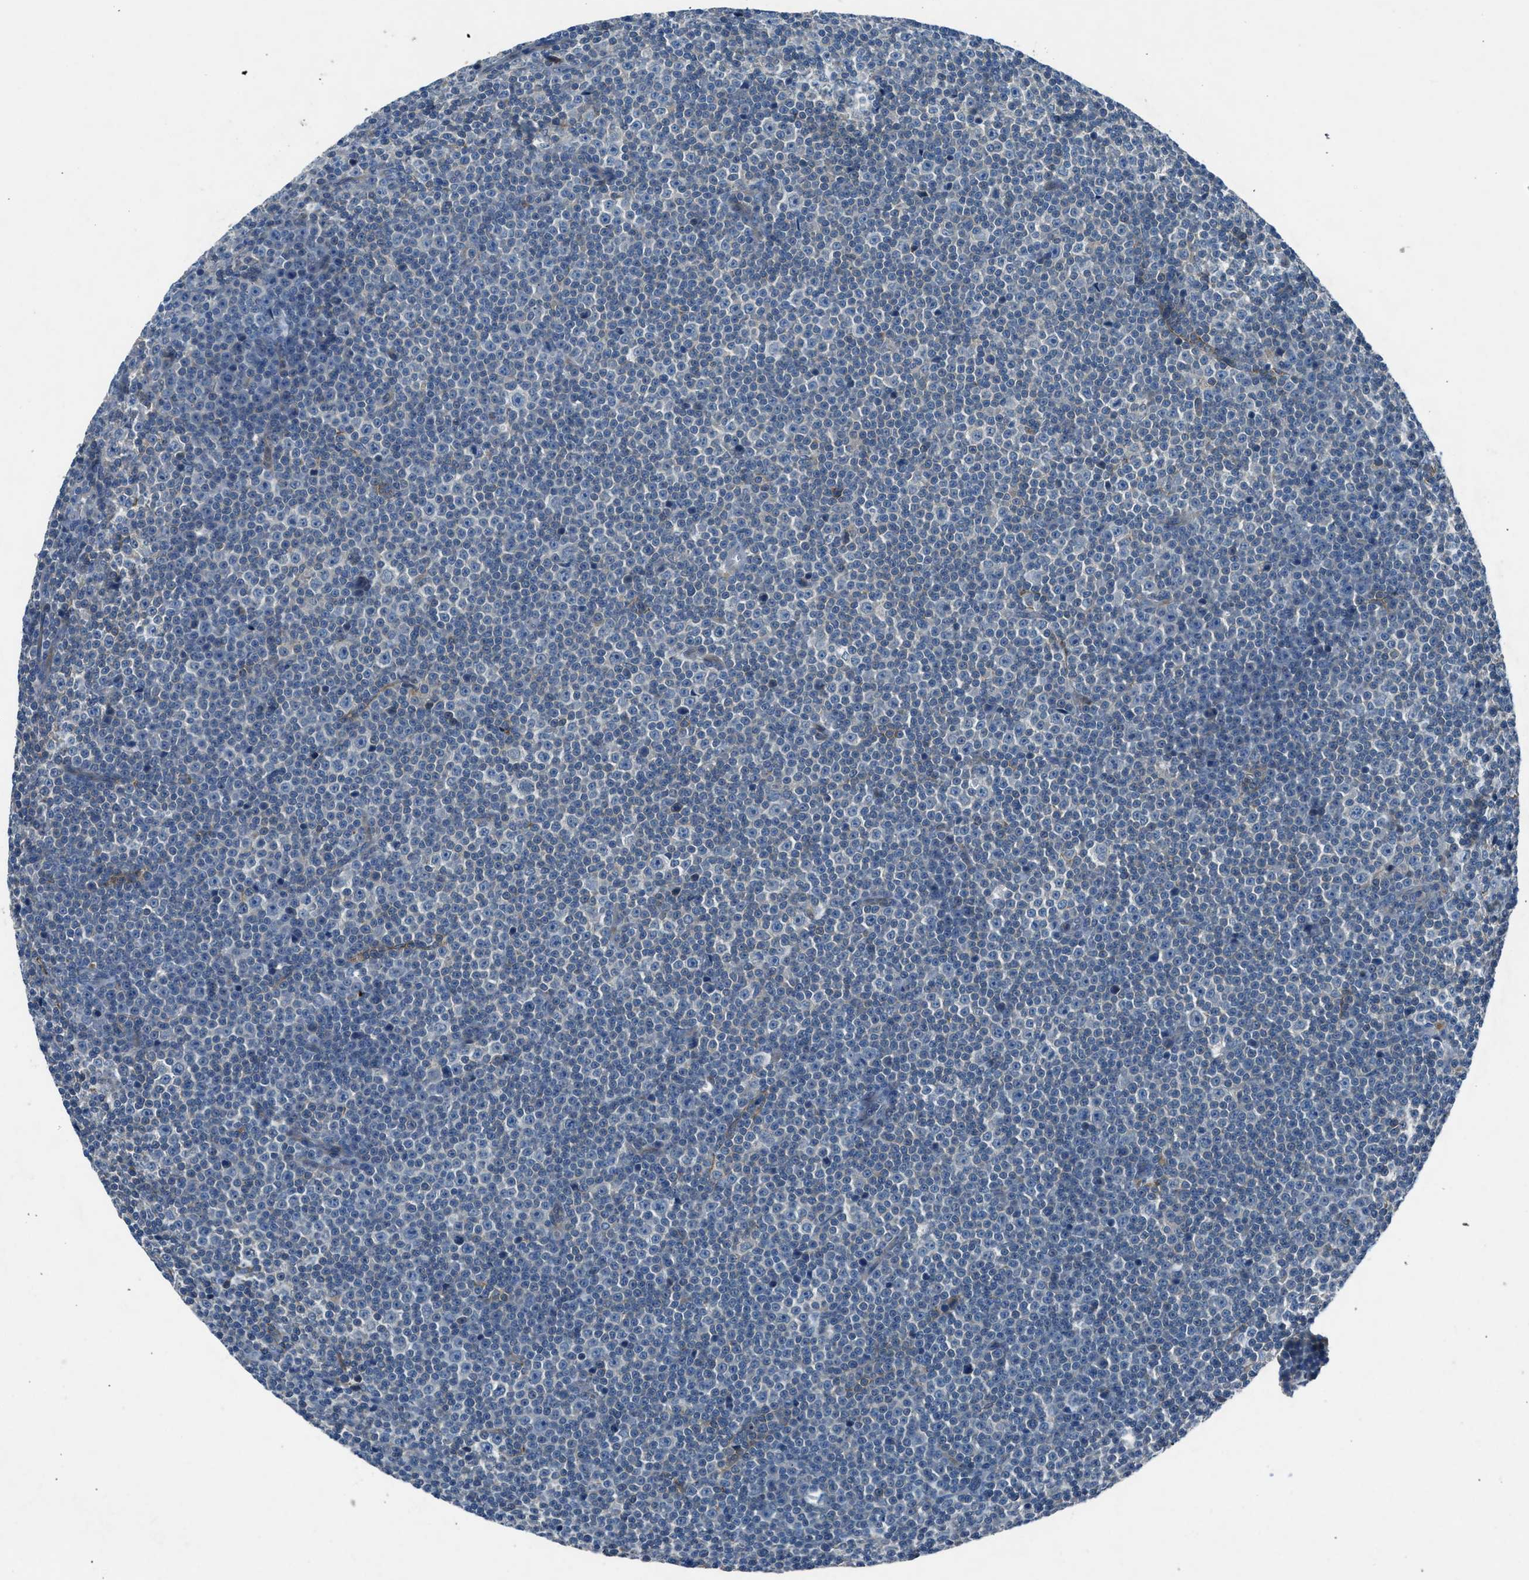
{"staining": {"intensity": "negative", "quantity": "none", "location": "none"}, "tissue": "lymphoma", "cell_type": "Tumor cells", "image_type": "cancer", "snomed": [{"axis": "morphology", "description": "Malignant lymphoma, non-Hodgkin's type, Low grade"}, {"axis": "topography", "description": "Lymph node"}], "caption": "Immunohistochemistry (IHC) image of human low-grade malignant lymphoma, non-Hodgkin's type stained for a protein (brown), which displays no expression in tumor cells.", "gene": "BMP1", "patient": {"sex": "female", "age": 67}}